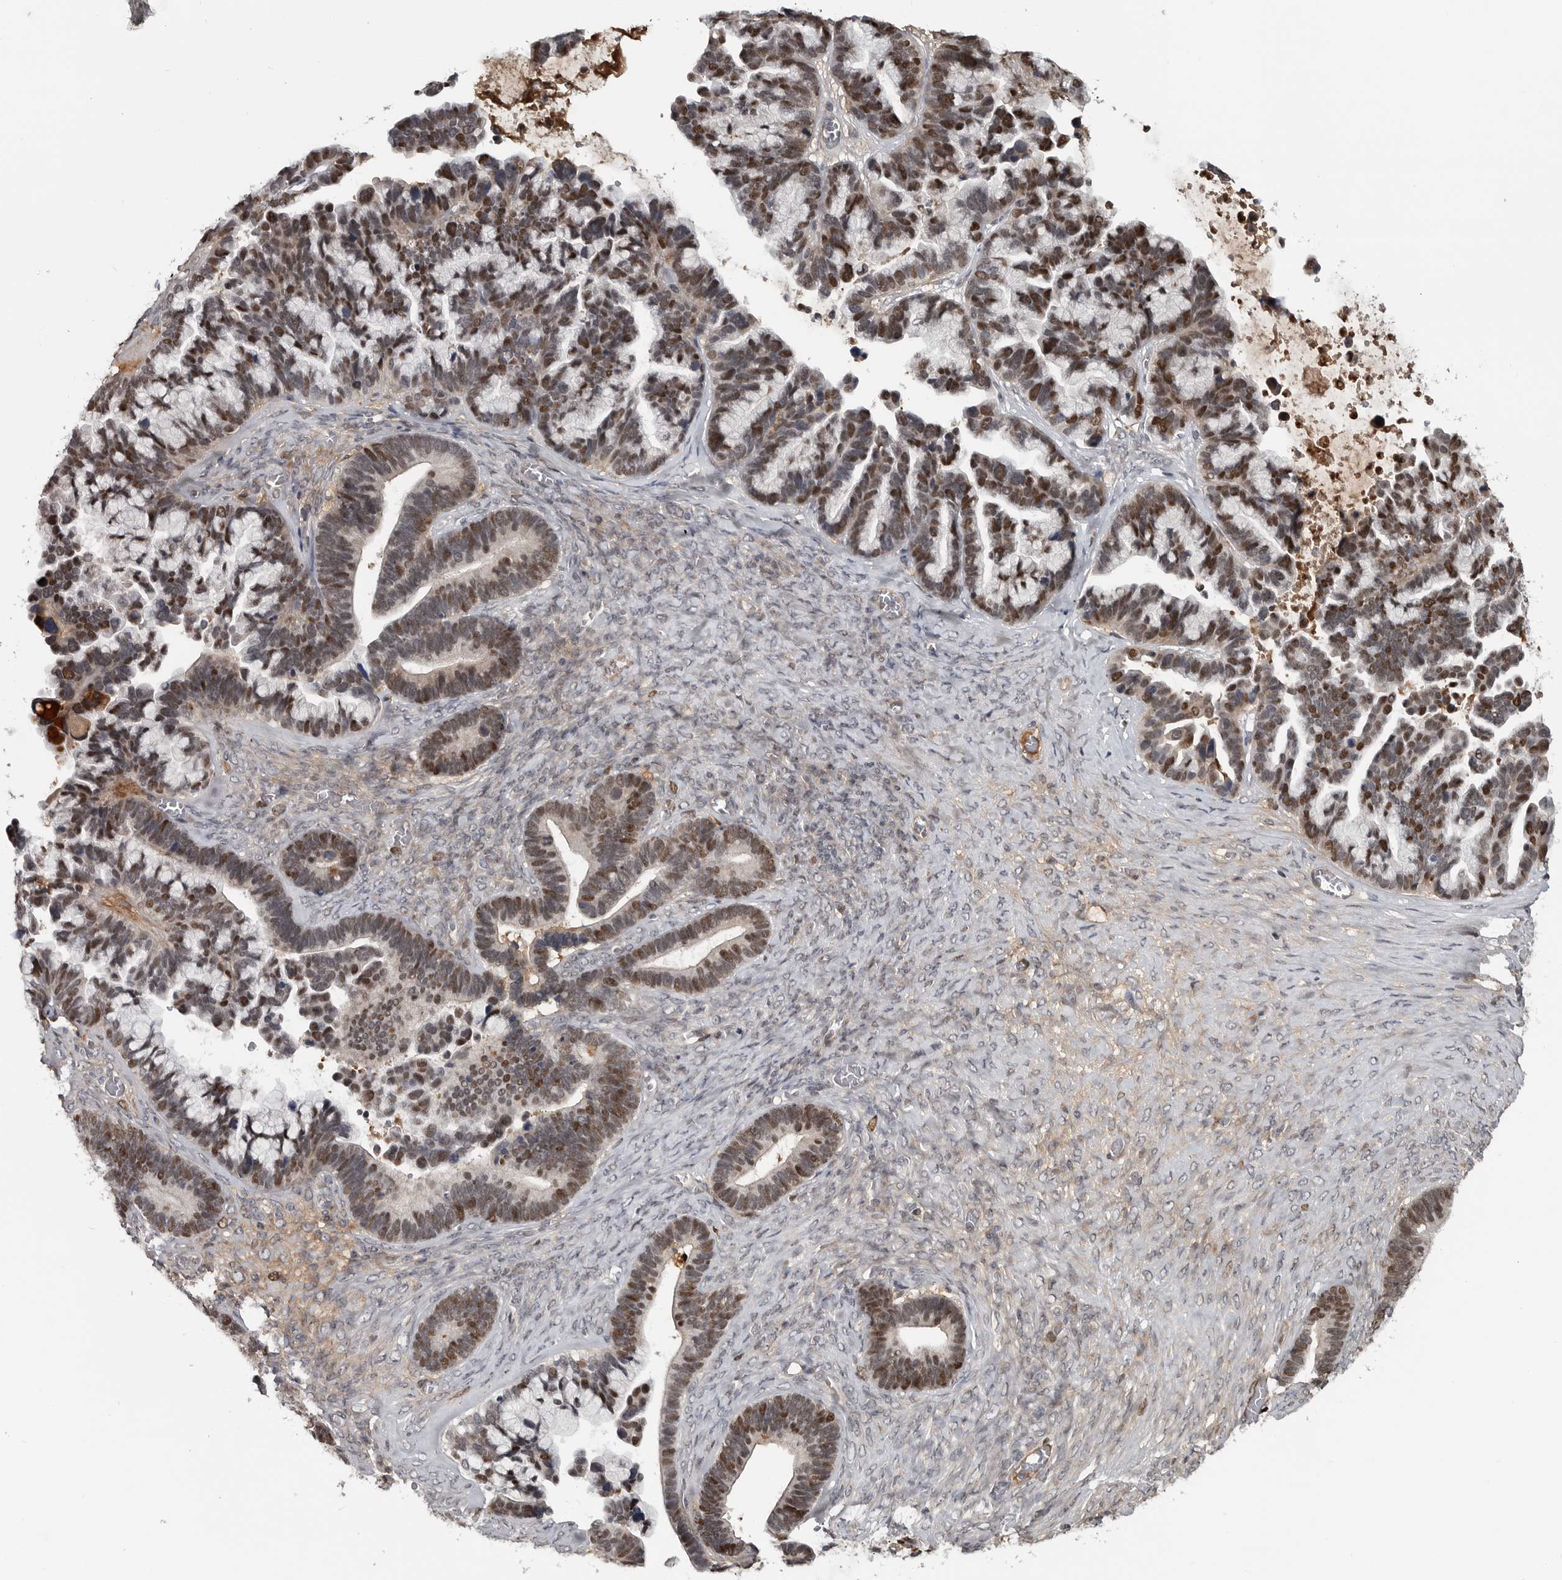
{"staining": {"intensity": "moderate", "quantity": ">75%", "location": "nuclear"}, "tissue": "ovarian cancer", "cell_type": "Tumor cells", "image_type": "cancer", "snomed": [{"axis": "morphology", "description": "Cystadenocarcinoma, serous, NOS"}, {"axis": "topography", "description": "Ovary"}], "caption": "High-power microscopy captured an immunohistochemistry (IHC) histopathology image of ovarian cancer, revealing moderate nuclear expression in about >75% of tumor cells.", "gene": "ZNF277", "patient": {"sex": "female", "age": 56}}